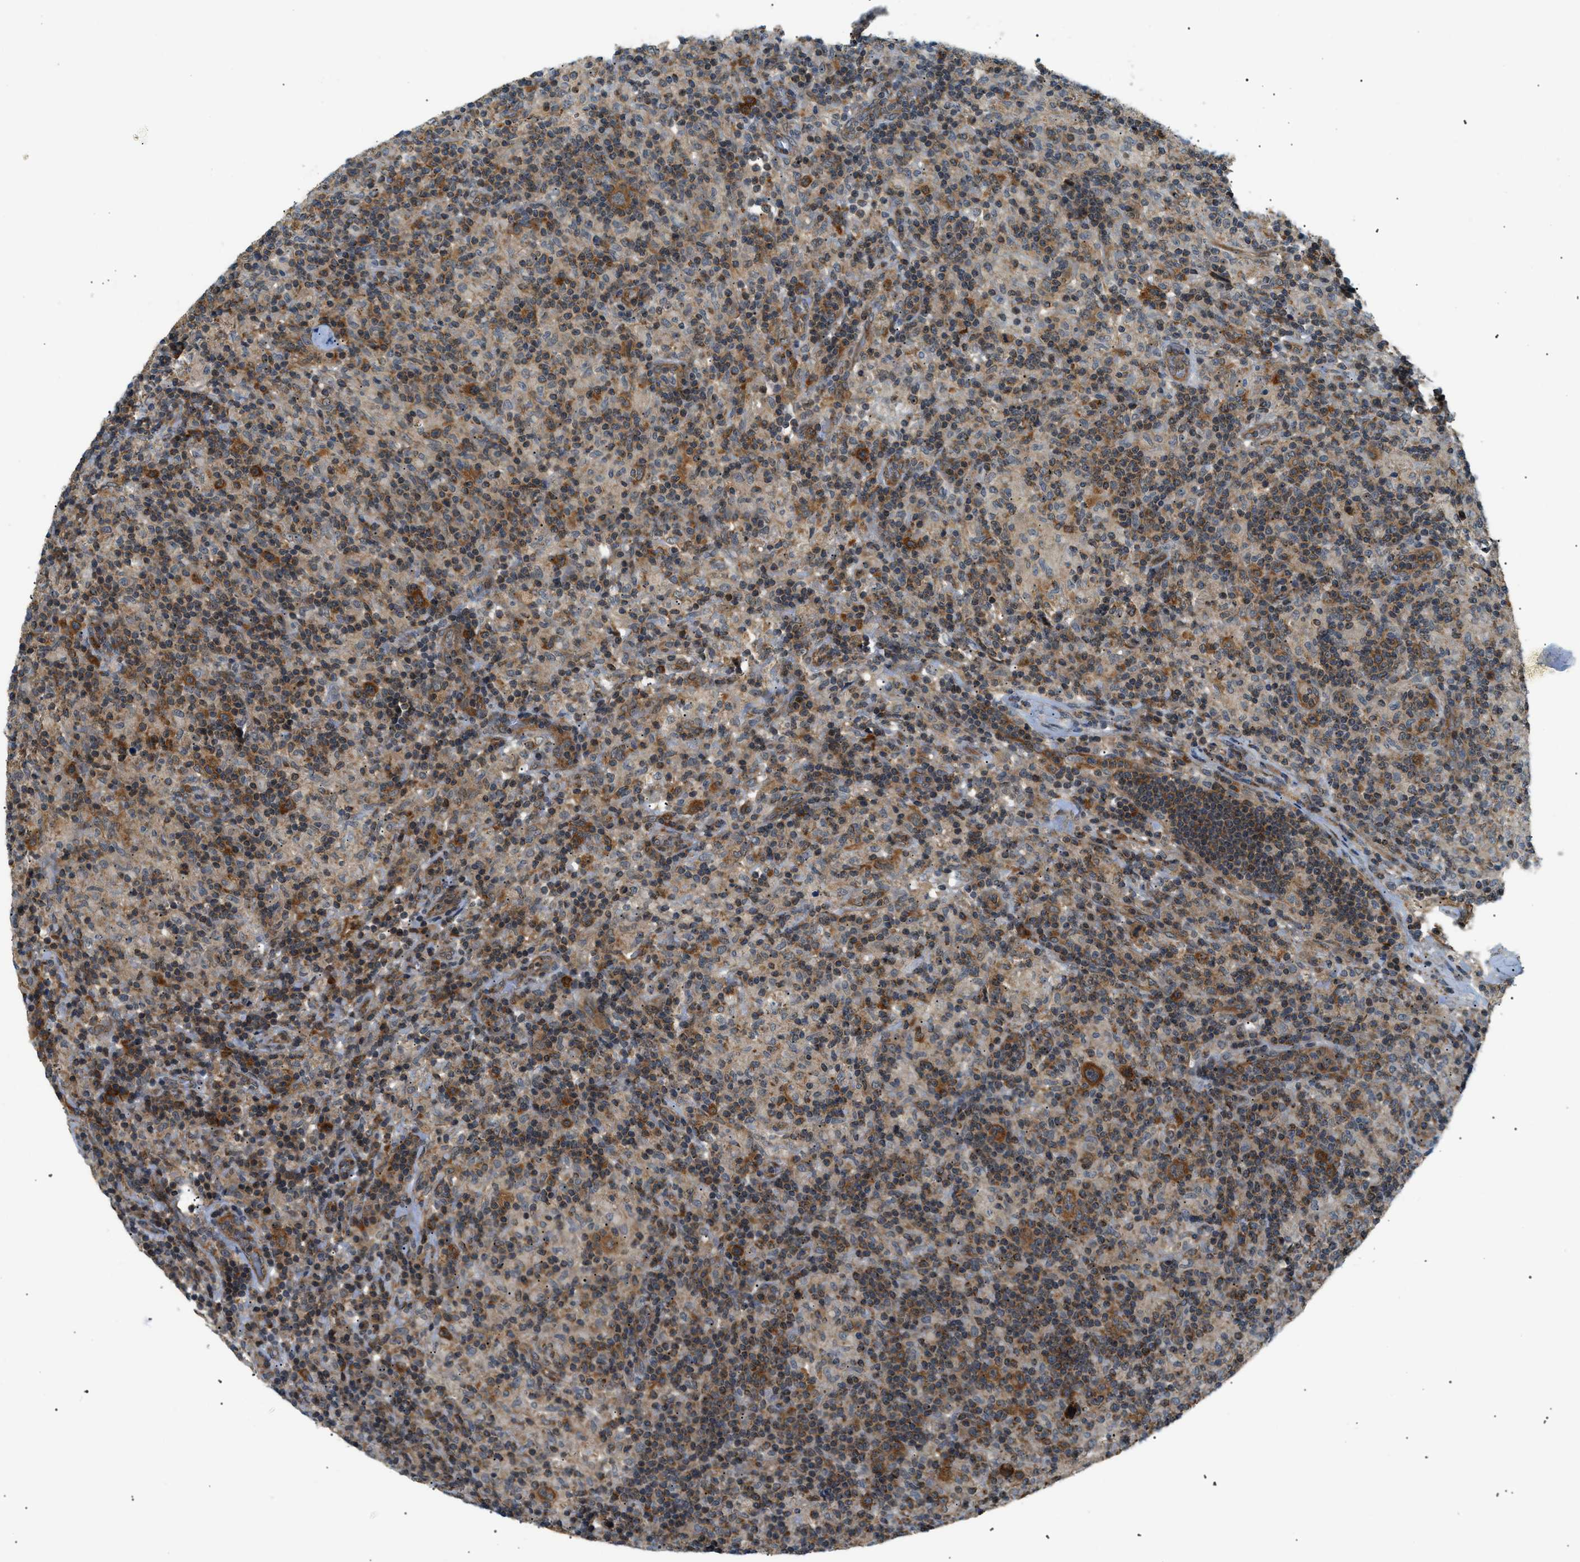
{"staining": {"intensity": "strong", "quantity": ">75%", "location": "cytoplasmic/membranous"}, "tissue": "lymphoma", "cell_type": "Tumor cells", "image_type": "cancer", "snomed": [{"axis": "morphology", "description": "Hodgkin's disease, NOS"}, {"axis": "topography", "description": "Lymph node"}], "caption": "Protein staining shows strong cytoplasmic/membranous positivity in about >75% of tumor cells in Hodgkin's disease.", "gene": "SRPK1", "patient": {"sex": "male", "age": 70}}